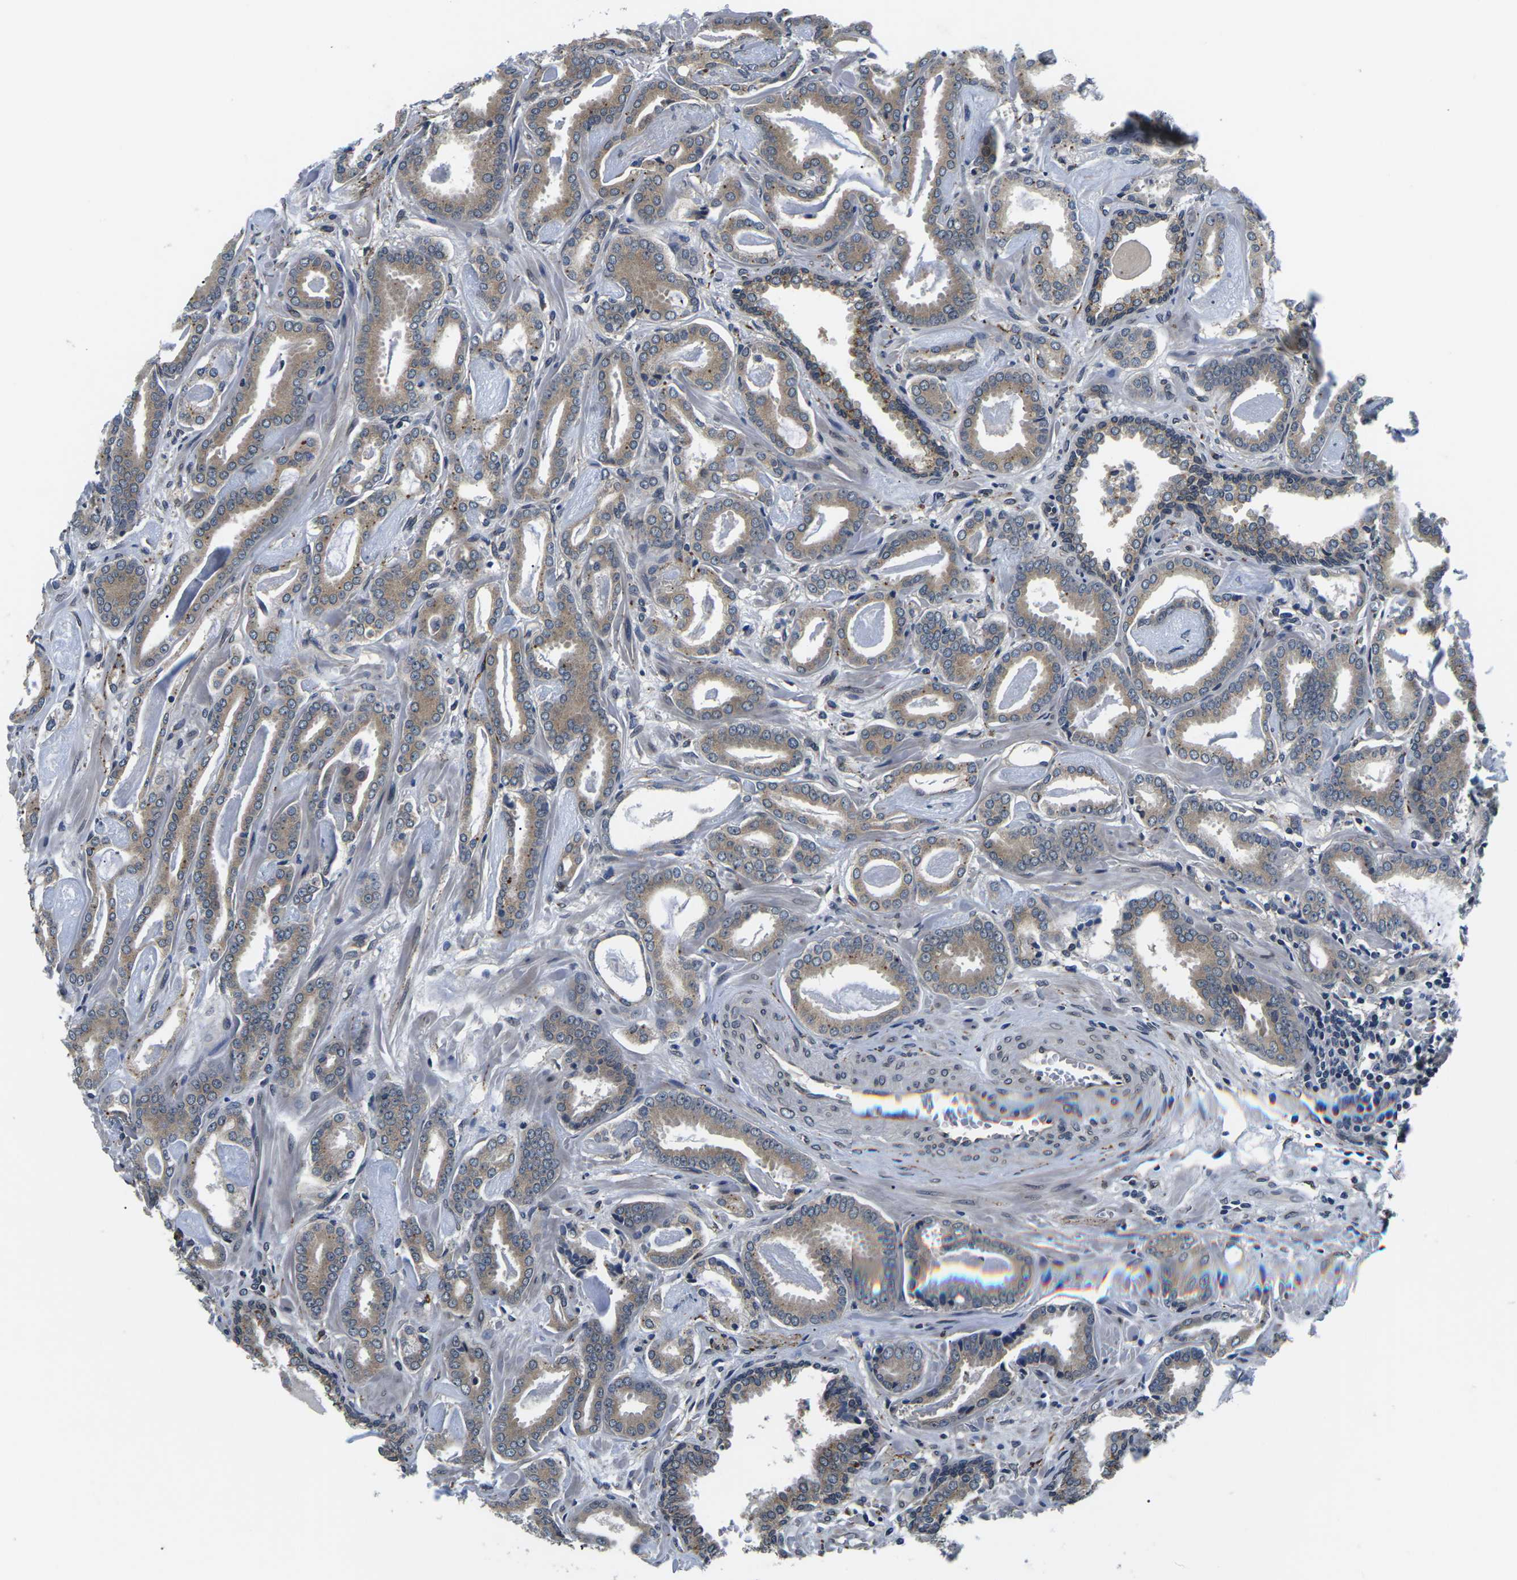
{"staining": {"intensity": "weak", "quantity": "25%-75%", "location": "cytoplasmic/membranous"}, "tissue": "prostate cancer", "cell_type": "Tumor cells", "image_type": "cancer", "snomed": [{"axis": "morphology", "description": "Adenocarcinoma, Low grade"}, {"axis": "topography", "description": "Prostate"}], "caption": "Prostate cancer (low-grade adenocarcinoma) stained for a protein exhibits weak cytoplasmic/membranous positivity in tumor cells.", "gene": "SNX10", "patient": {"sex": "male", "age": 53}}